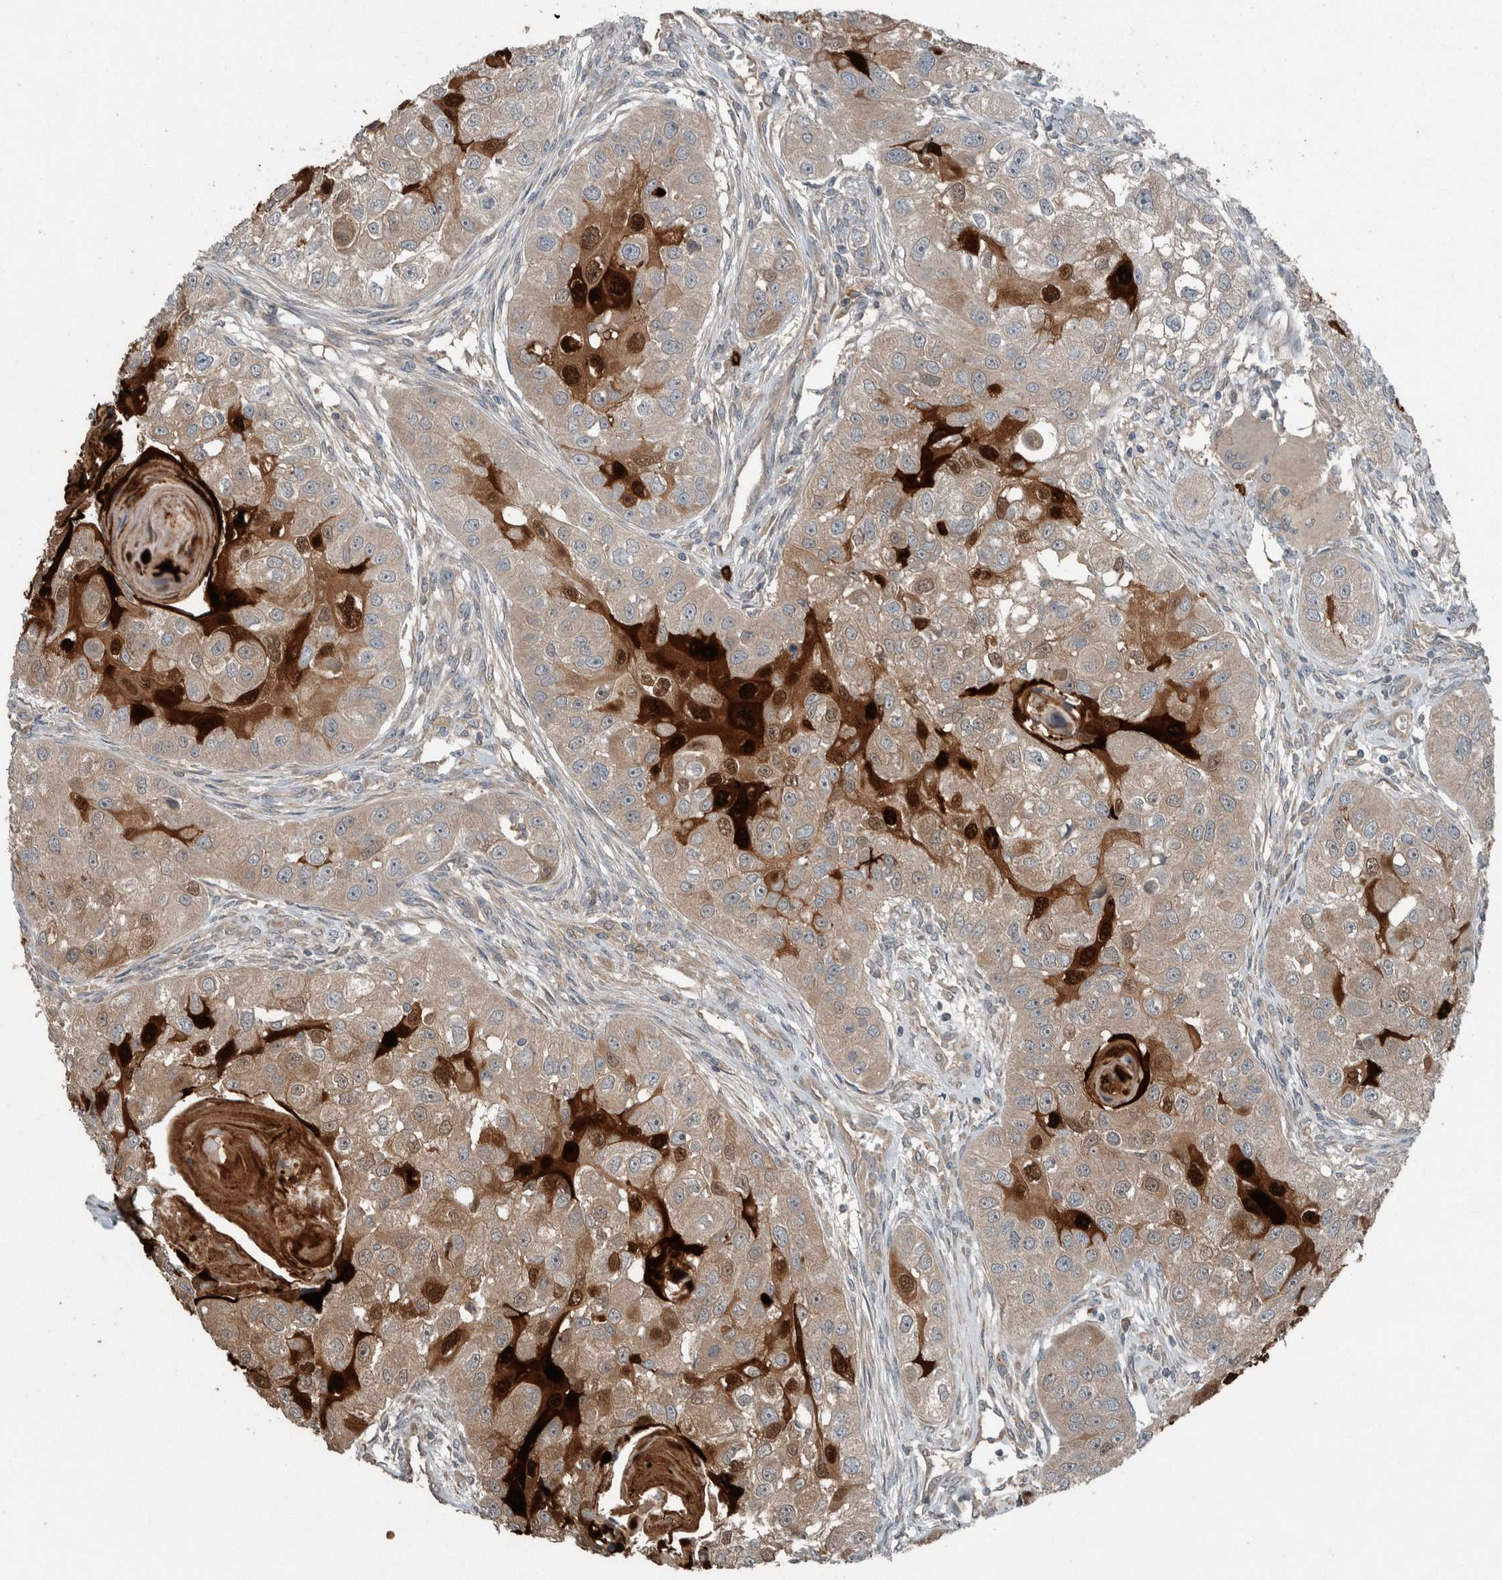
{"staining": {"intensity": "strong", "quantity": "<25%", "location": "cytoplasmic/membranous,nuclear"}, "tissue": "head and neck cancer", "cell_type": "Tumor cells", "image_type": "cancer", "snomed": [{"axis": "morphology", "description": "Normal tissue, NOS"}, {"axis": "morphology", "description": "Squamous cell carcinoma, NOS"}, {"axis": "topography", "description": "Skeletal muscle"}, {"axis": "topography", "description": "Head-Neck"}], "caption": "Strong cytoplasmic/membranous and nuclear protein positivity is present in about <25% of tumor cells in squamous cell carcinoma (head and neck). The protein is stained brown, and the nuclei are stained in blue (DAB (3,3'-diaminobenzidine) IHC with brightfield microscopy, high magnification).", "gene": "KNTC1", "patient": {"sex": "male", "age": 51}}